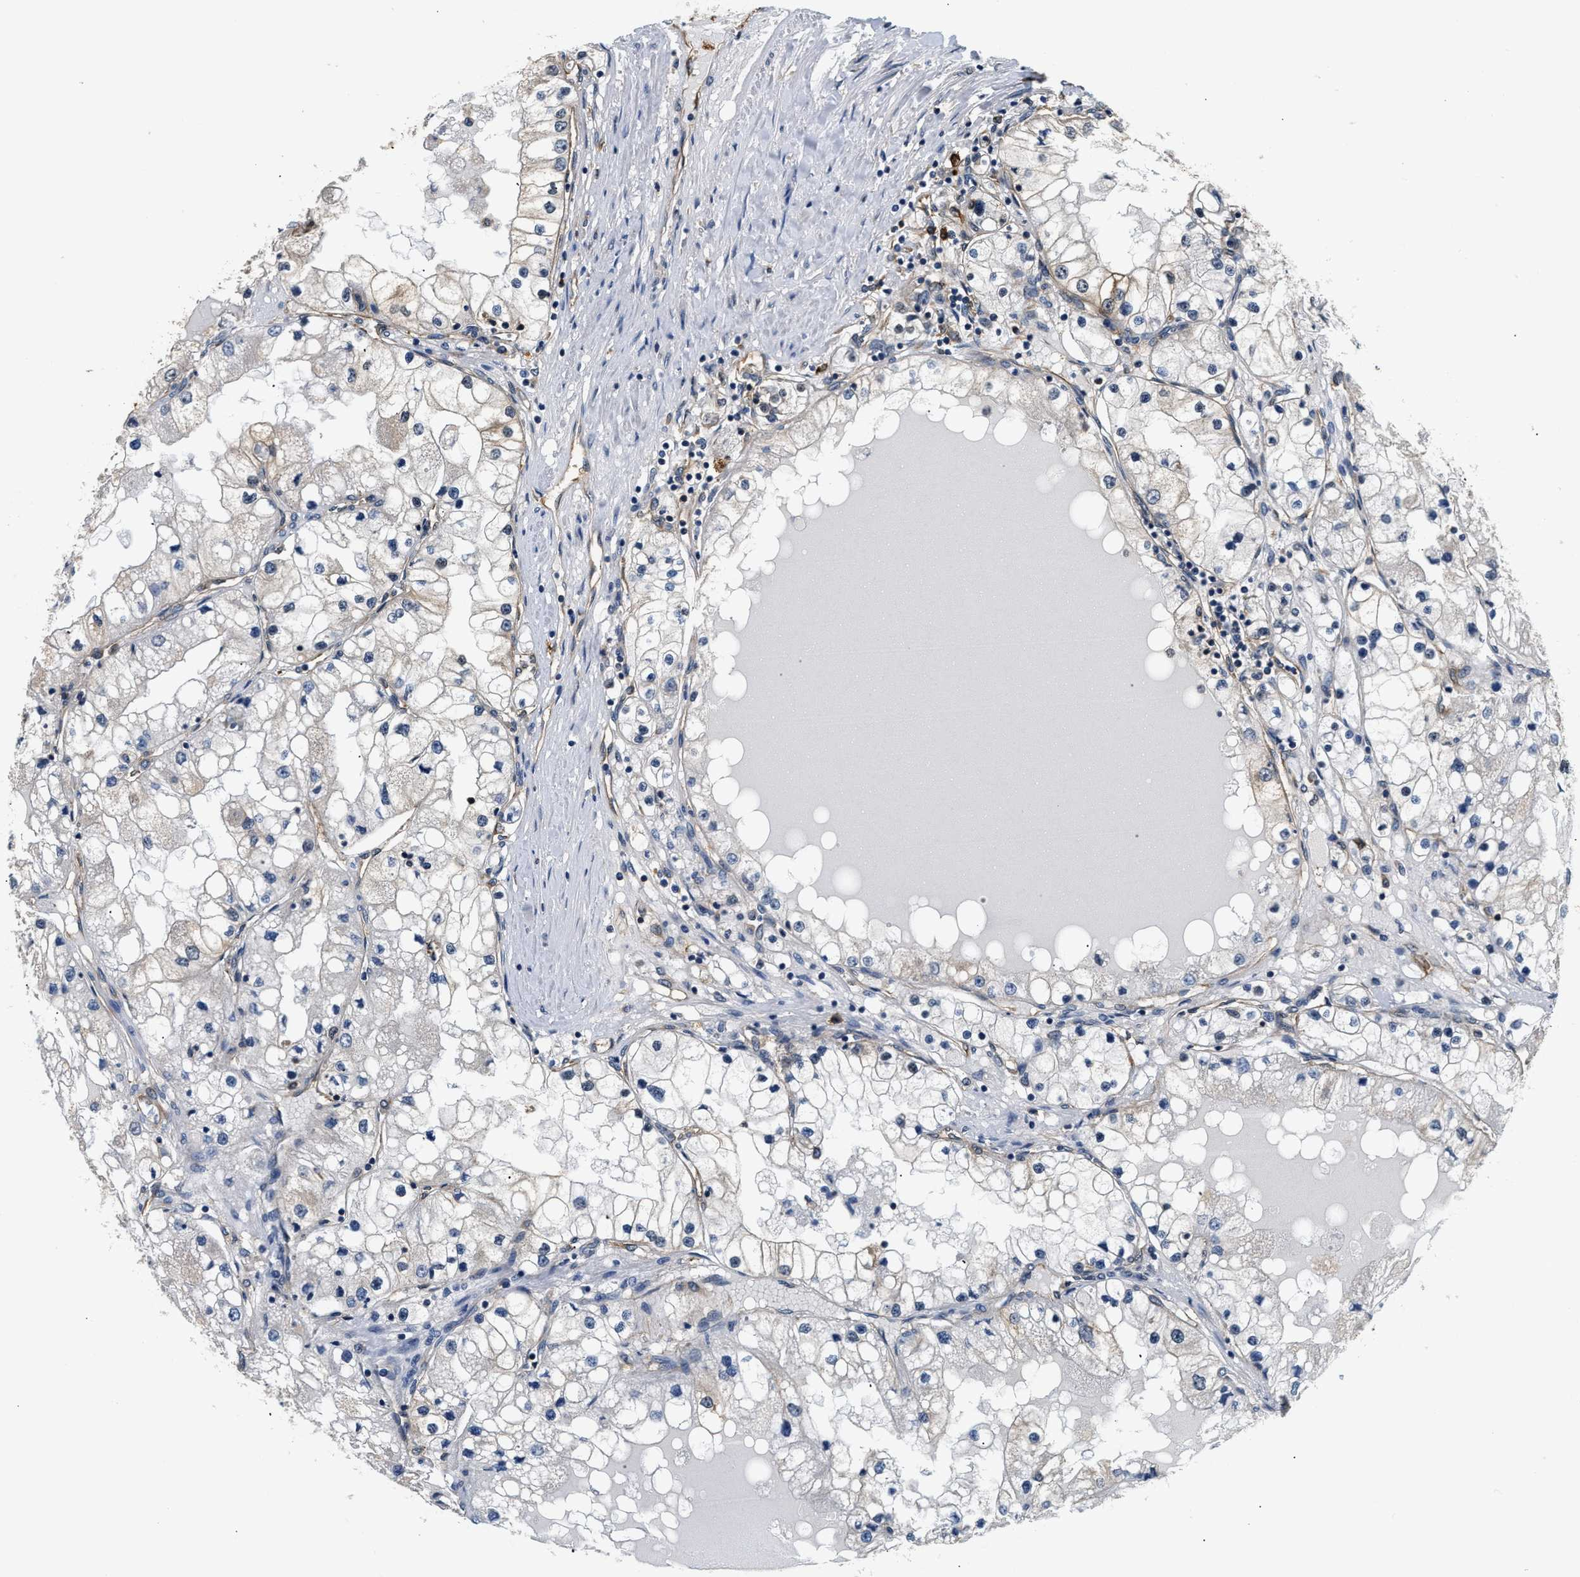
{"staining": {"intensity": "negative", "quantity": "none", "location": "none"}, "tissue": "renal cancer", "cell_type": "Tumor cells", "image_type": "cancer", "snomed": [{"axis": "morphology", "description": "Adenocarcinoma, NOS"}, {"axis": "topography", "description": "Kidney"}], "caption": "High power microscopy image of an IHC histopathology image of adenocarcinoma (renal), revealing no significant staining in tumor cells.", "gene": "PPP2R1B", "patient": {"sex": "male", "age": 68}}